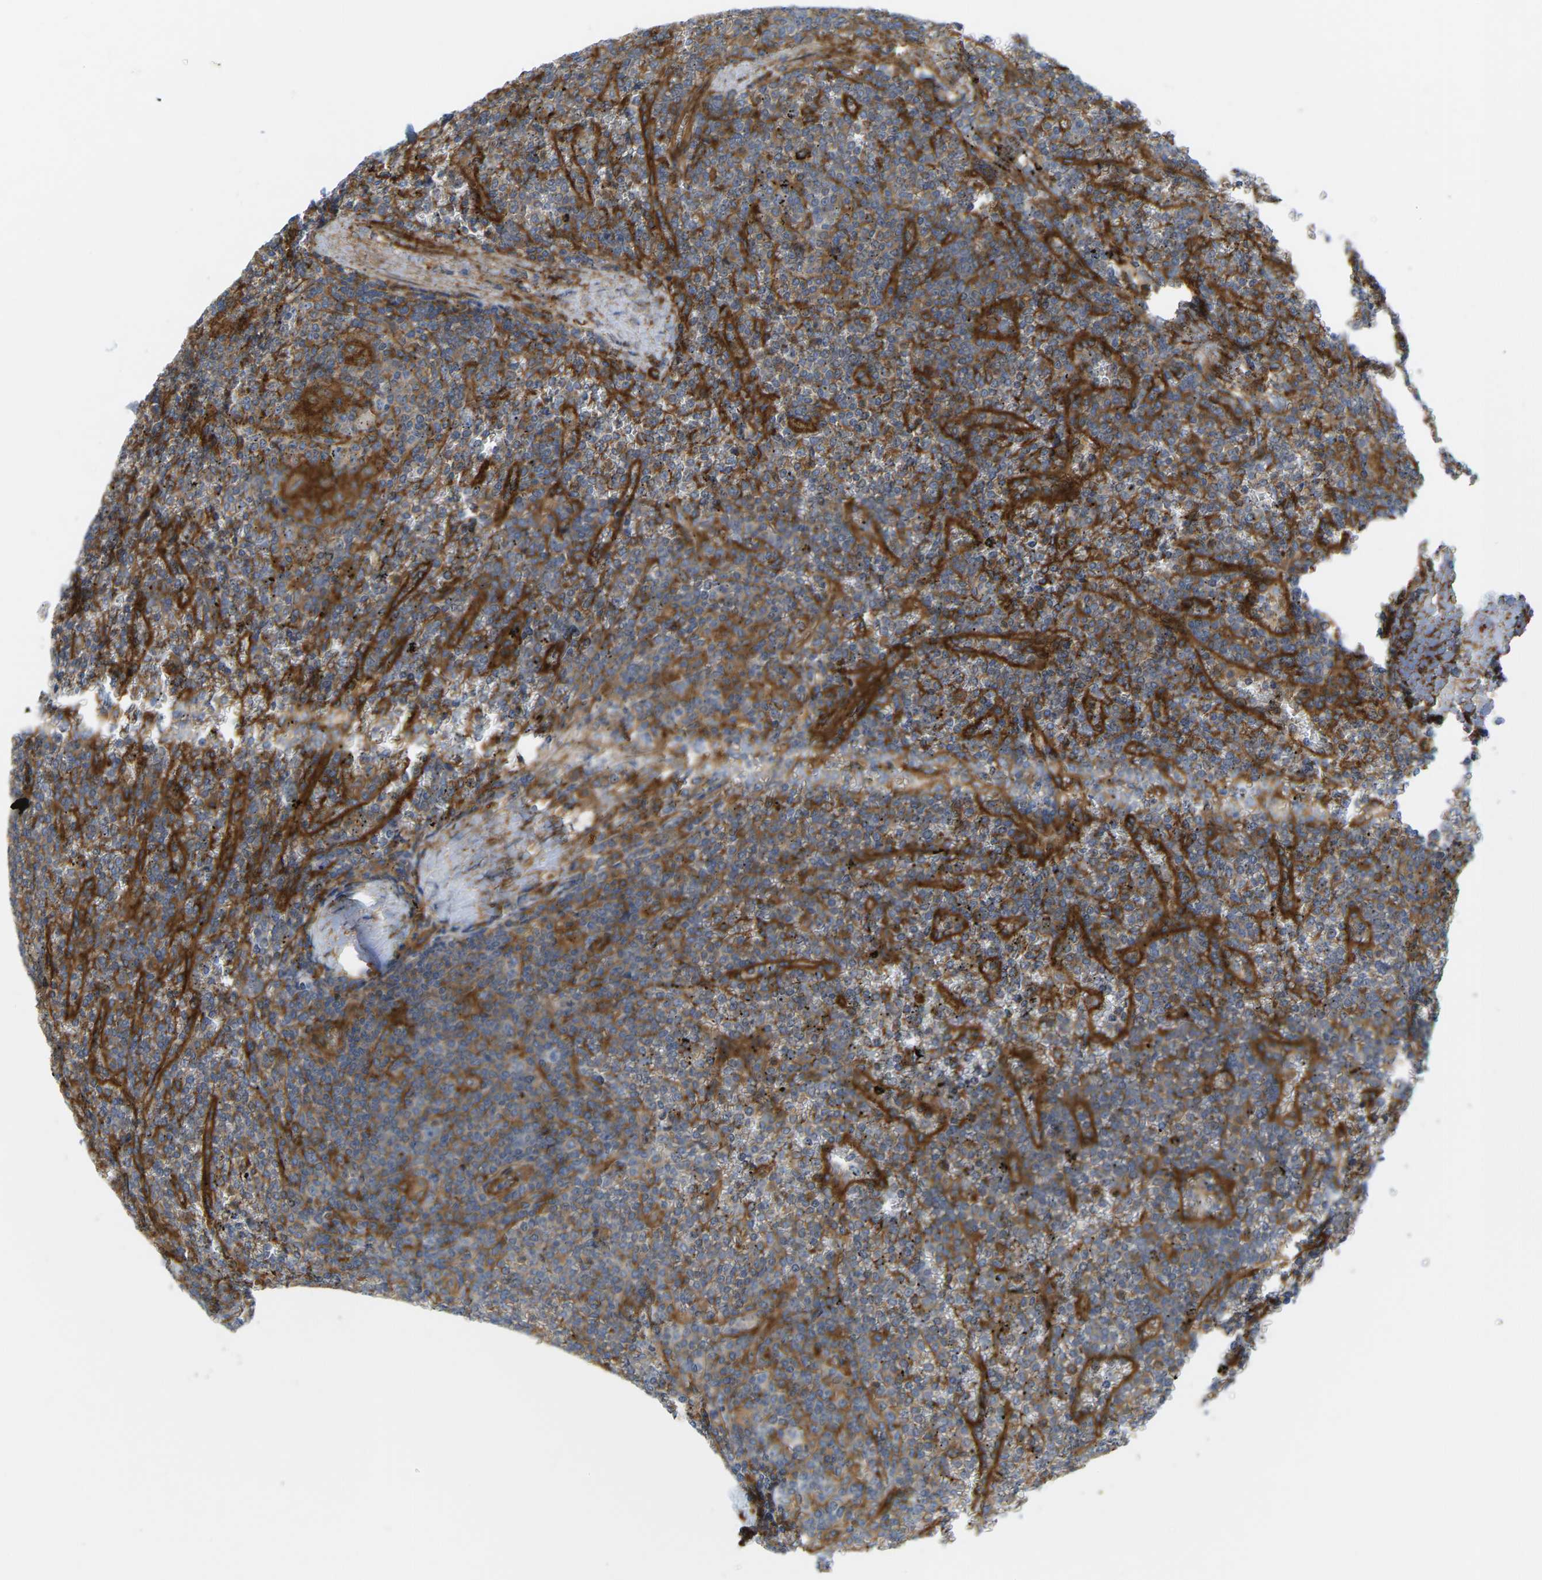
{"staining": {"intensity": "moderate", "quantity": "<25%", "location": "cytoplasmic/membranous"}, "tissue": "lymphoma", "cell_type": "Tumor cells", "image_type": "cancer", "snomed": [{"axis": "morphology", "description": "Malignant lymphoma, non-Hodgkin's type, Low grade"}, {"axis": "topography", "description": "Spleen"}], "caption": "Protein positivity by immunohistochemistry (IHC) shows moderate cytoplasmic/membranous staining in about <25% of tumor cells in lymphoma.", "gene": "PICALM", "patient": {"sex": "female", "age": 19}}